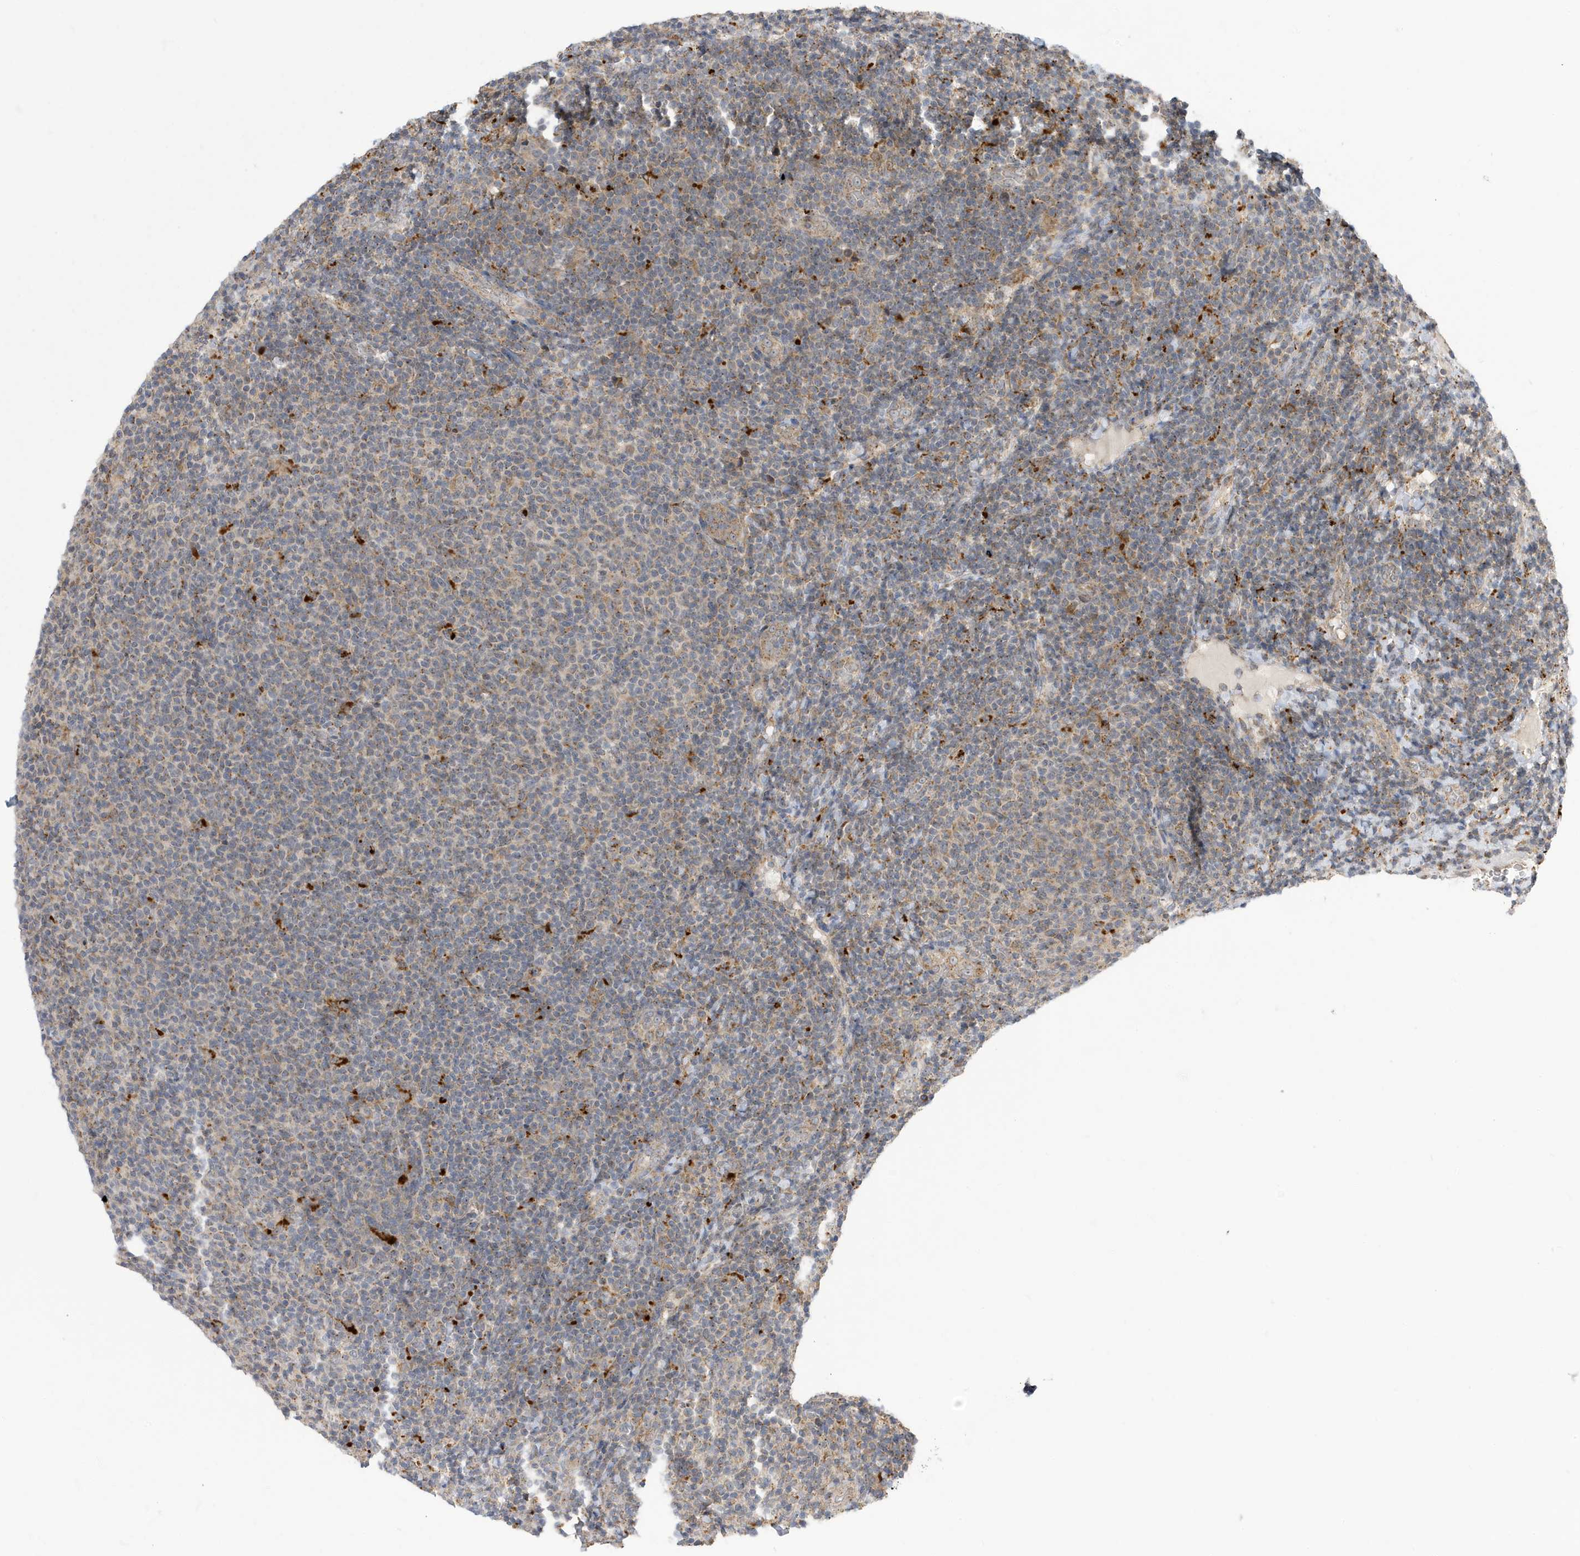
{"staining": {"intensity": "weak", "quantity": "25%-75%", "location": "cytoplasmic/membranous"}, "tissue": "lymphoma", "cell_type": "Tumor cells", "image_type": "cancer", "snomed": [{"axis": "morphology", "description": "Malignant lymphoma, non-Hodgkin's type, Low grade"}, {"axis": "topography", "description": "Lymph node"}], "caption": "Immunohistochemistry (IHC) staining of lymphoma, which shows low levels of weak cytoplasmic/membranous expression in approximately 25%-75% of tumor cells indicating weak cytoplasmic/membranous protein expression. The staining was performed using DAB (3,3'-diaminobenzidine) (brown) for protein detection and nuclei were counterstained in hematoxylin (blue).", "gene": "ZNF507", "patient": {"sex": "male", "age": 66}}